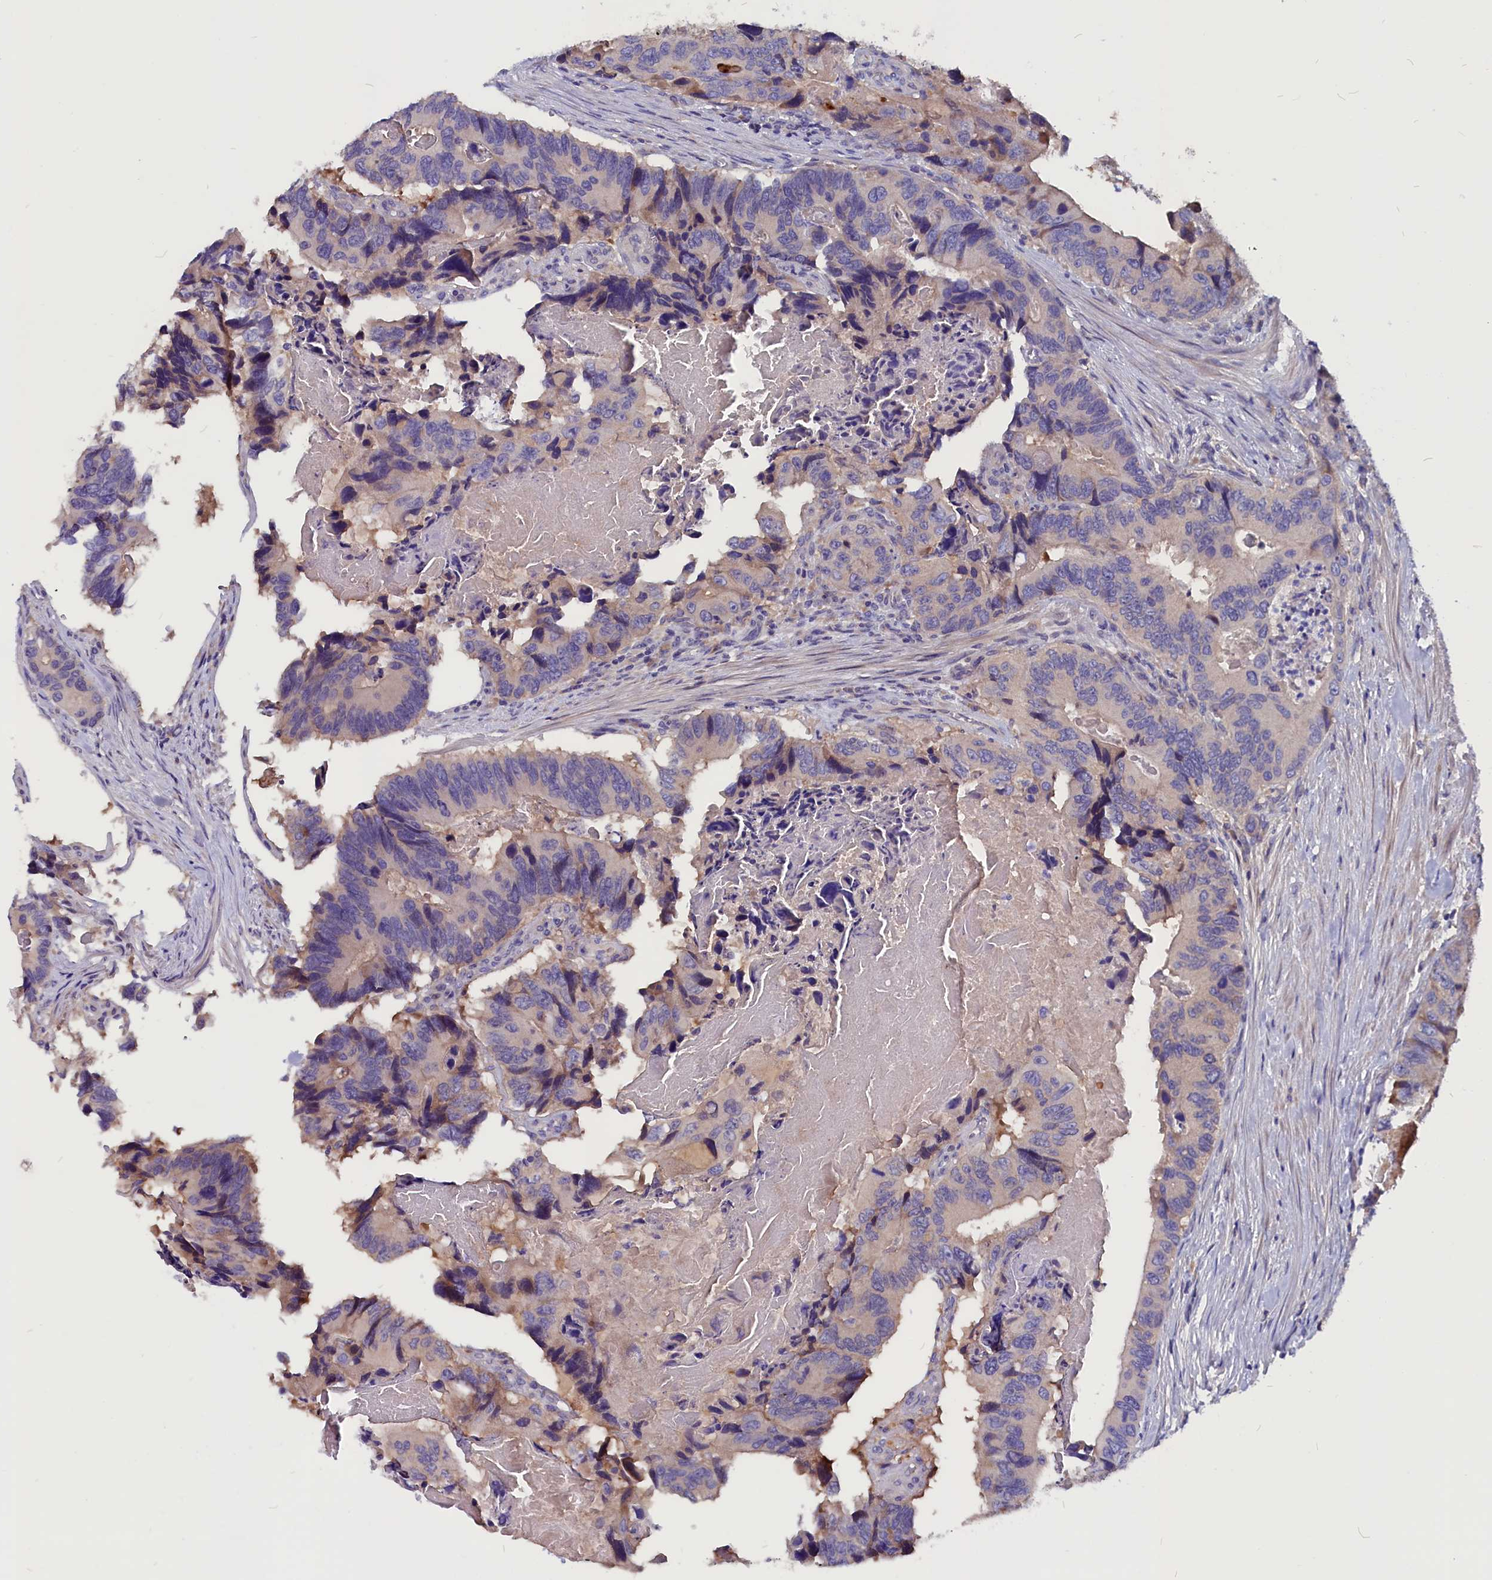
{"staining": {"intensity": "negative", "quantity": "none", "location": "none"}, "tissue": "colorectal cancer", "cell_type": "Tumor cells", "image_type": "cancer", "snomed": [{"axis": "morphology", "description": "Adenocarcinoma, NOS"}, {"axis": "topography", "description": "Colon"}], "caption": "DAB (3,3'-diaminobenzidine) immunohistochemical staining of human colorectal cancer shows no significant positivity in tumor cells. The staining is performed using DAB (3,3'-diaminobenzidine) brown chromogen with nuclei counter-stained in using hematoxylin.", "gene": "CCBE1", "patient": {"sex": "male", "age": 84}}